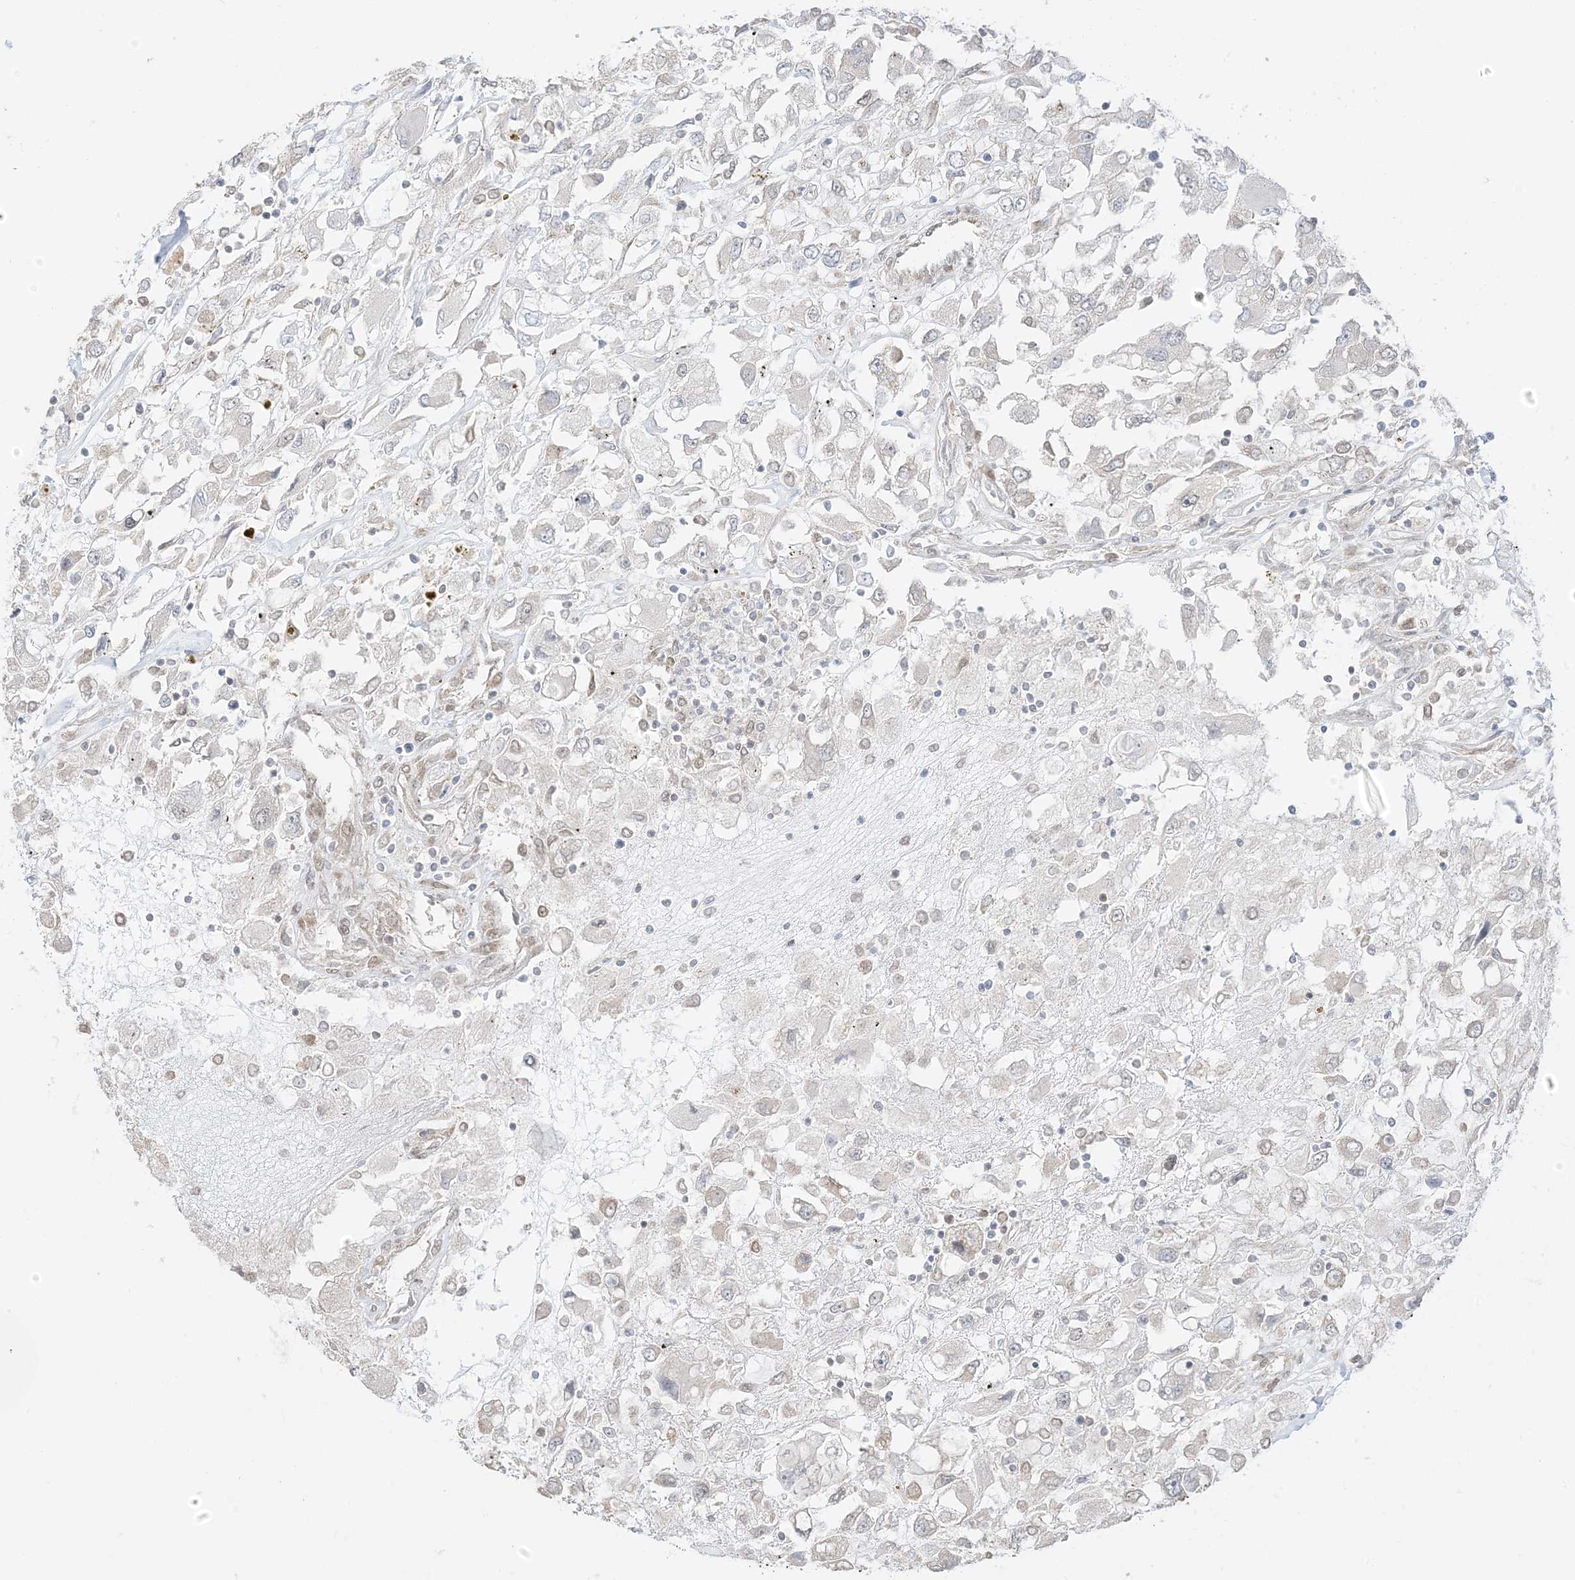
{"staining": {"intensity": "negative", "quantity": "none", "location": "none"}, "tissue": "renal cancer", "cell_type": "Tumor cells", "image_type": "cancer", "snomed": [{"axis": "morphology", "description": "Adenocarcinoma, NOS"}, {"axis": "topography", "description": "Kidney"}], "caption": "High power microscopy photomicrograph of an immunohistochemistry micrograph of renal cancer, revealing no significant positivity in tumor cells.", "gene": "UBE2E2", "patient": {"sex": "female", "age": 52}}